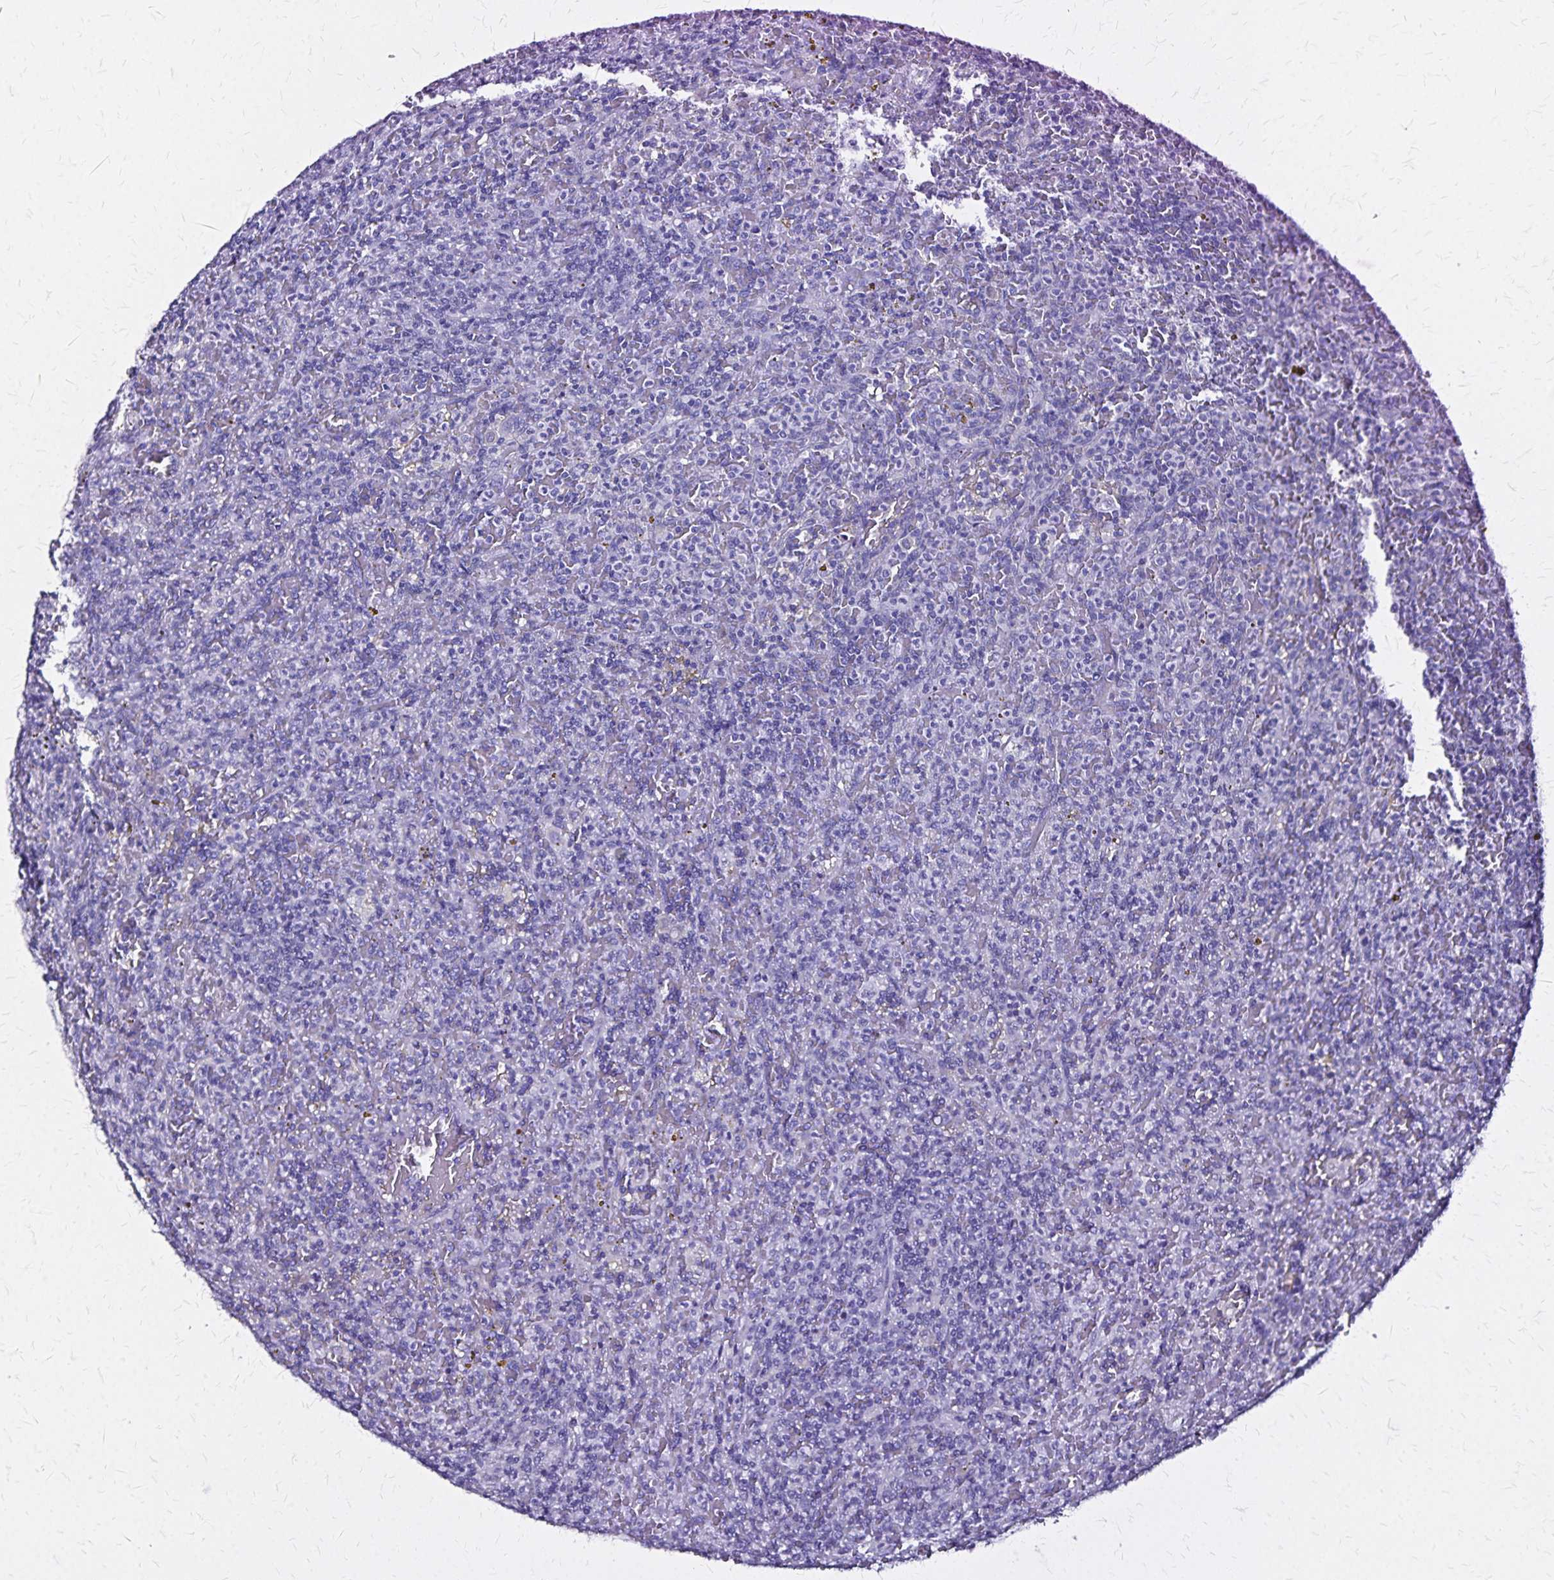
{"staining": {"intensity": "negative", "quantity": "none", "location": "none"}, "tissue": "lymphoma", "cell_type": "Tumor cells", "image_type": "cancer", "snomed": [{"axis": "morphology", "description": "Malignant lymphoma, non-Hodgkin's type, Low grade"}, {"axis": "topography", "description": "Spleen"}], "caption": "The histopathology image displays no staining of tumor cells in malignant lymphoma, non-Hodgkin's type (low-grade).", "gene": "KRT2", "patient": {"sex": "female", "age": 70}}